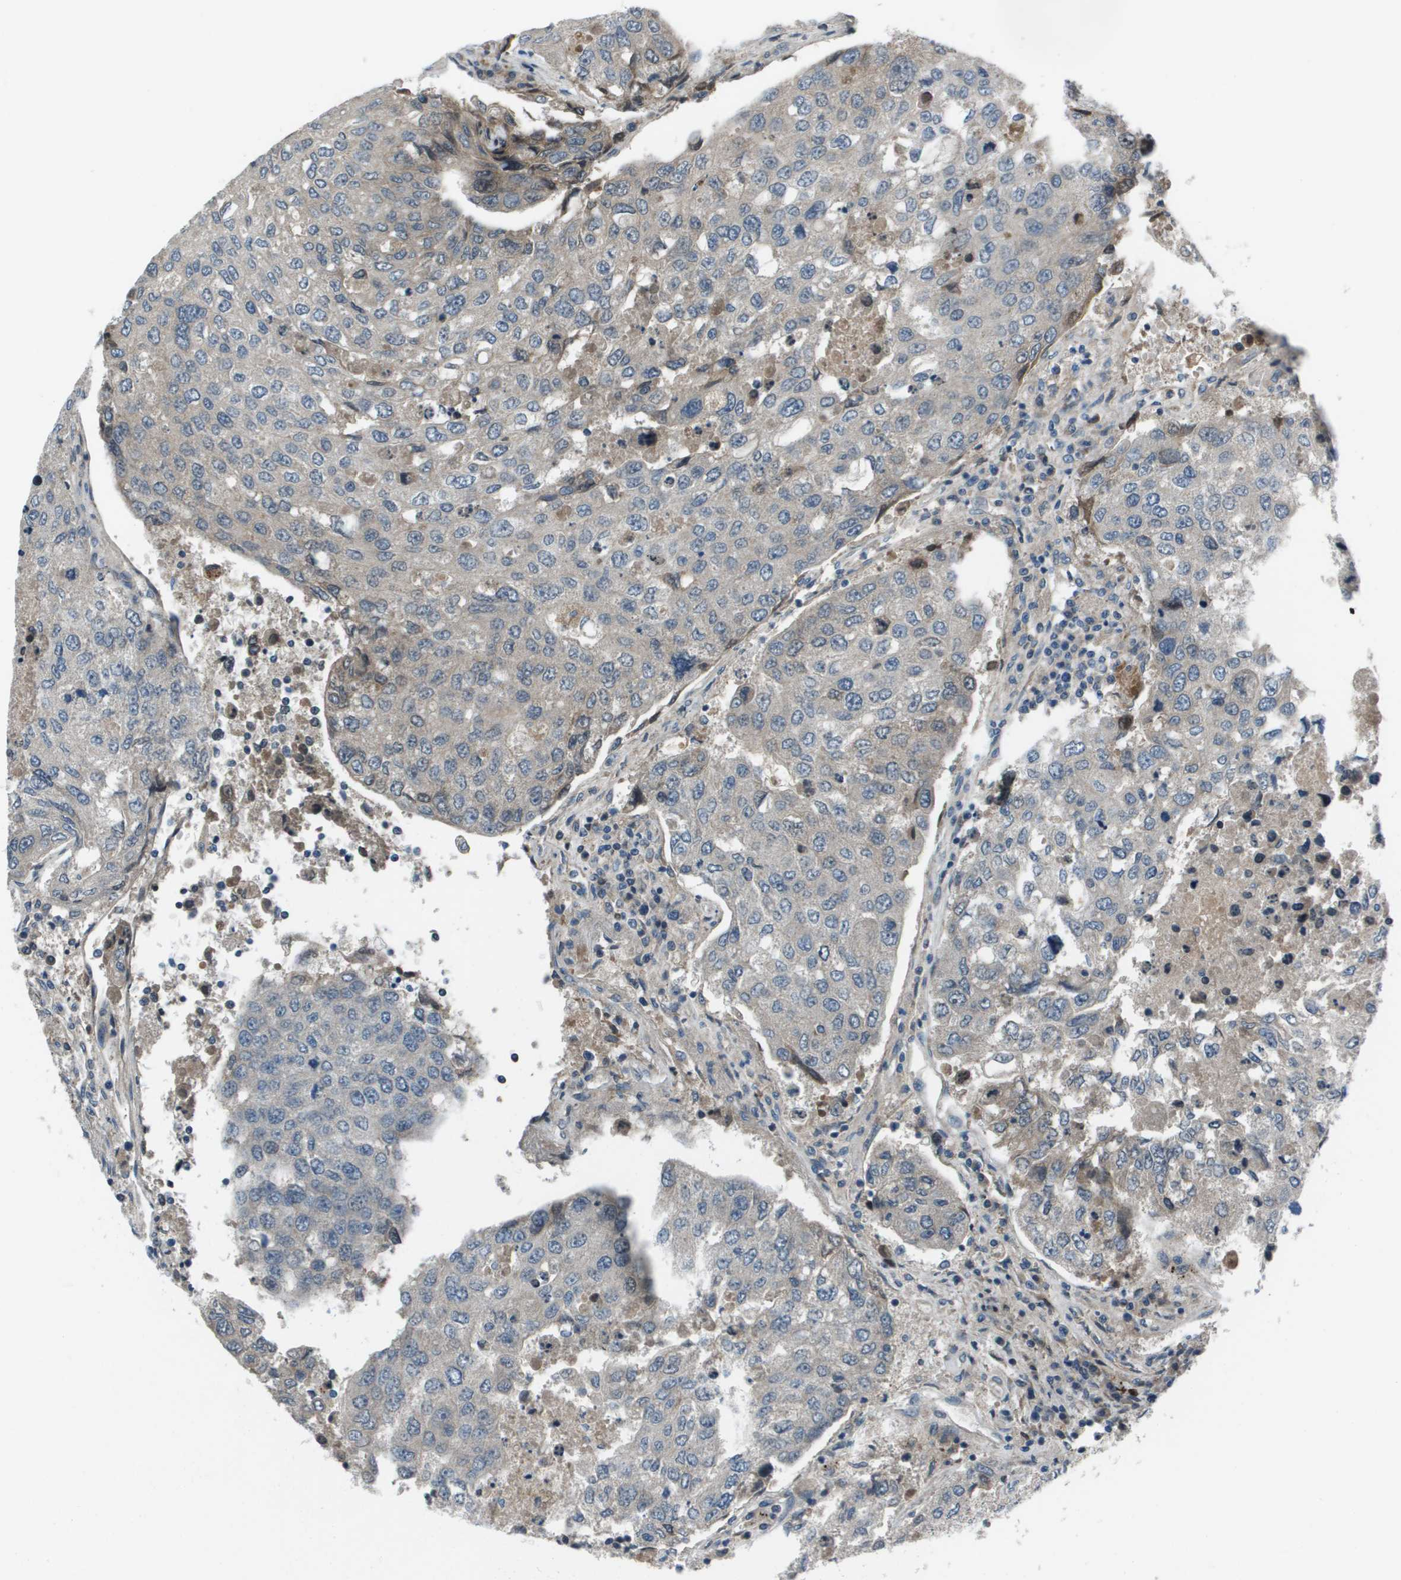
{"staining": {"intensity": "negative", "quantity": "none", "location": "none"}, "tissue": "urothelial cancer", "cell_type": "Tumor cells", "image_type": "cancer", "snomed": [{"axis": "morphology", "description": "Urothelial carcinoma, High grade"}, {"axis": "topography", "description": "Lymph node"}, {"axis": "topography", "description": "Urinary bladder"}], "caption": "DAB (3,3'-diaminobenzidine) immunohistochemical staining of human urothelial cancer demonstrates no significant expression in tumor cells.", "gene": "PCOLCE", "patient": {"sex": "male", "age": 51}}